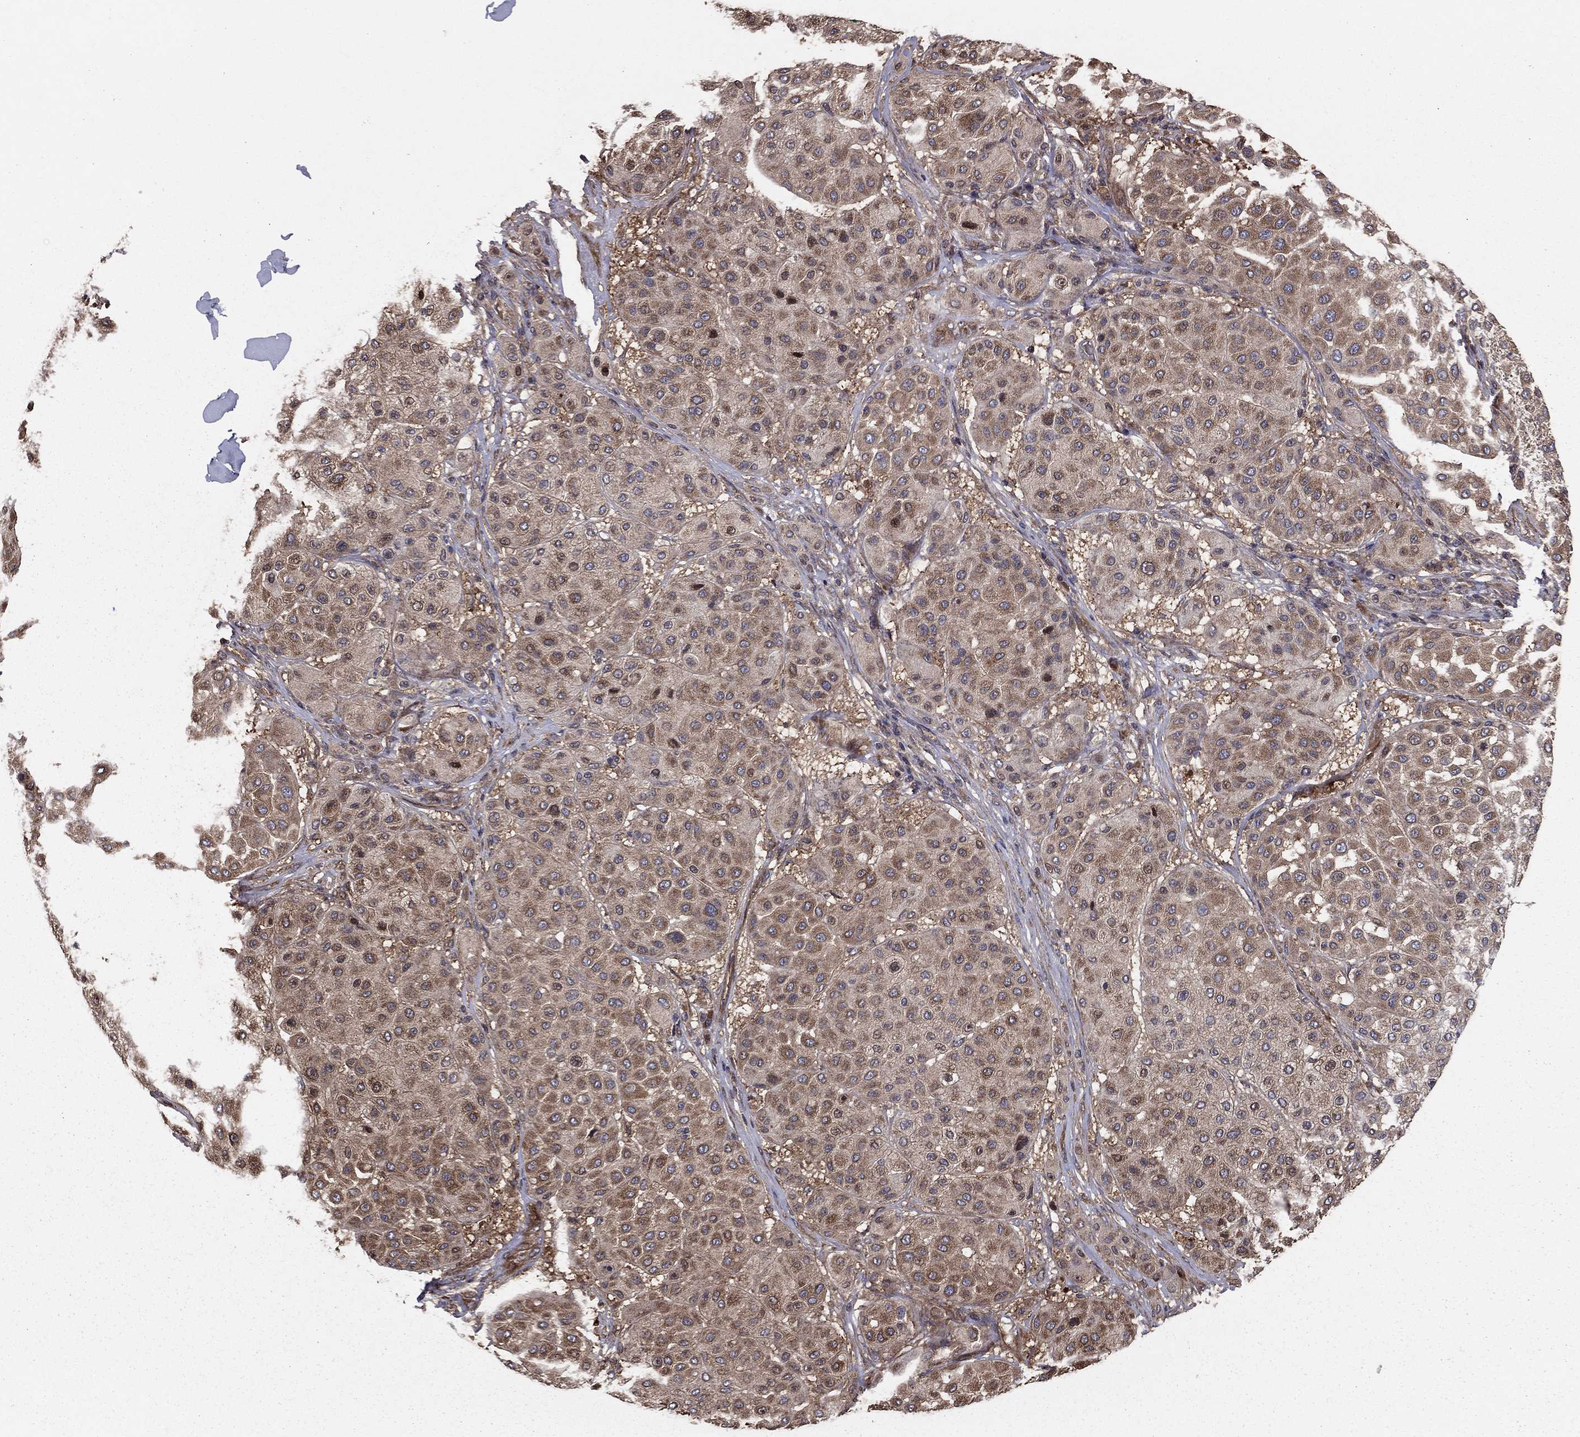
{"staining": {"intensity": "moderate", "quantity": "<25%", "location": "cytoplasmic/membranous"}, "tissue": "melanoma", "cell_type": "Tumor cells", "image_type": "cancer", "snomed": [{"axis": "morphology", "description": "Malignant melanoma, Metastatic site"}, {"axis": "topography", "description": "Smooth muscle"}], "caption": "DAB immunohistochemical staining of human malignant melanoma (metastatic site) demonstrates moderate cytoplasmic/membranous protein staining in about <25% of tumor cells. The staining was performed using DAB (3,3'-diaminobenzidine) to visualize the protein expression in brown, while the nuclei were stained in blue with hematoxylin (Magnification: 20x).", "gene": "BABAM2", "patient": {"sex": "male", "age": 41}}